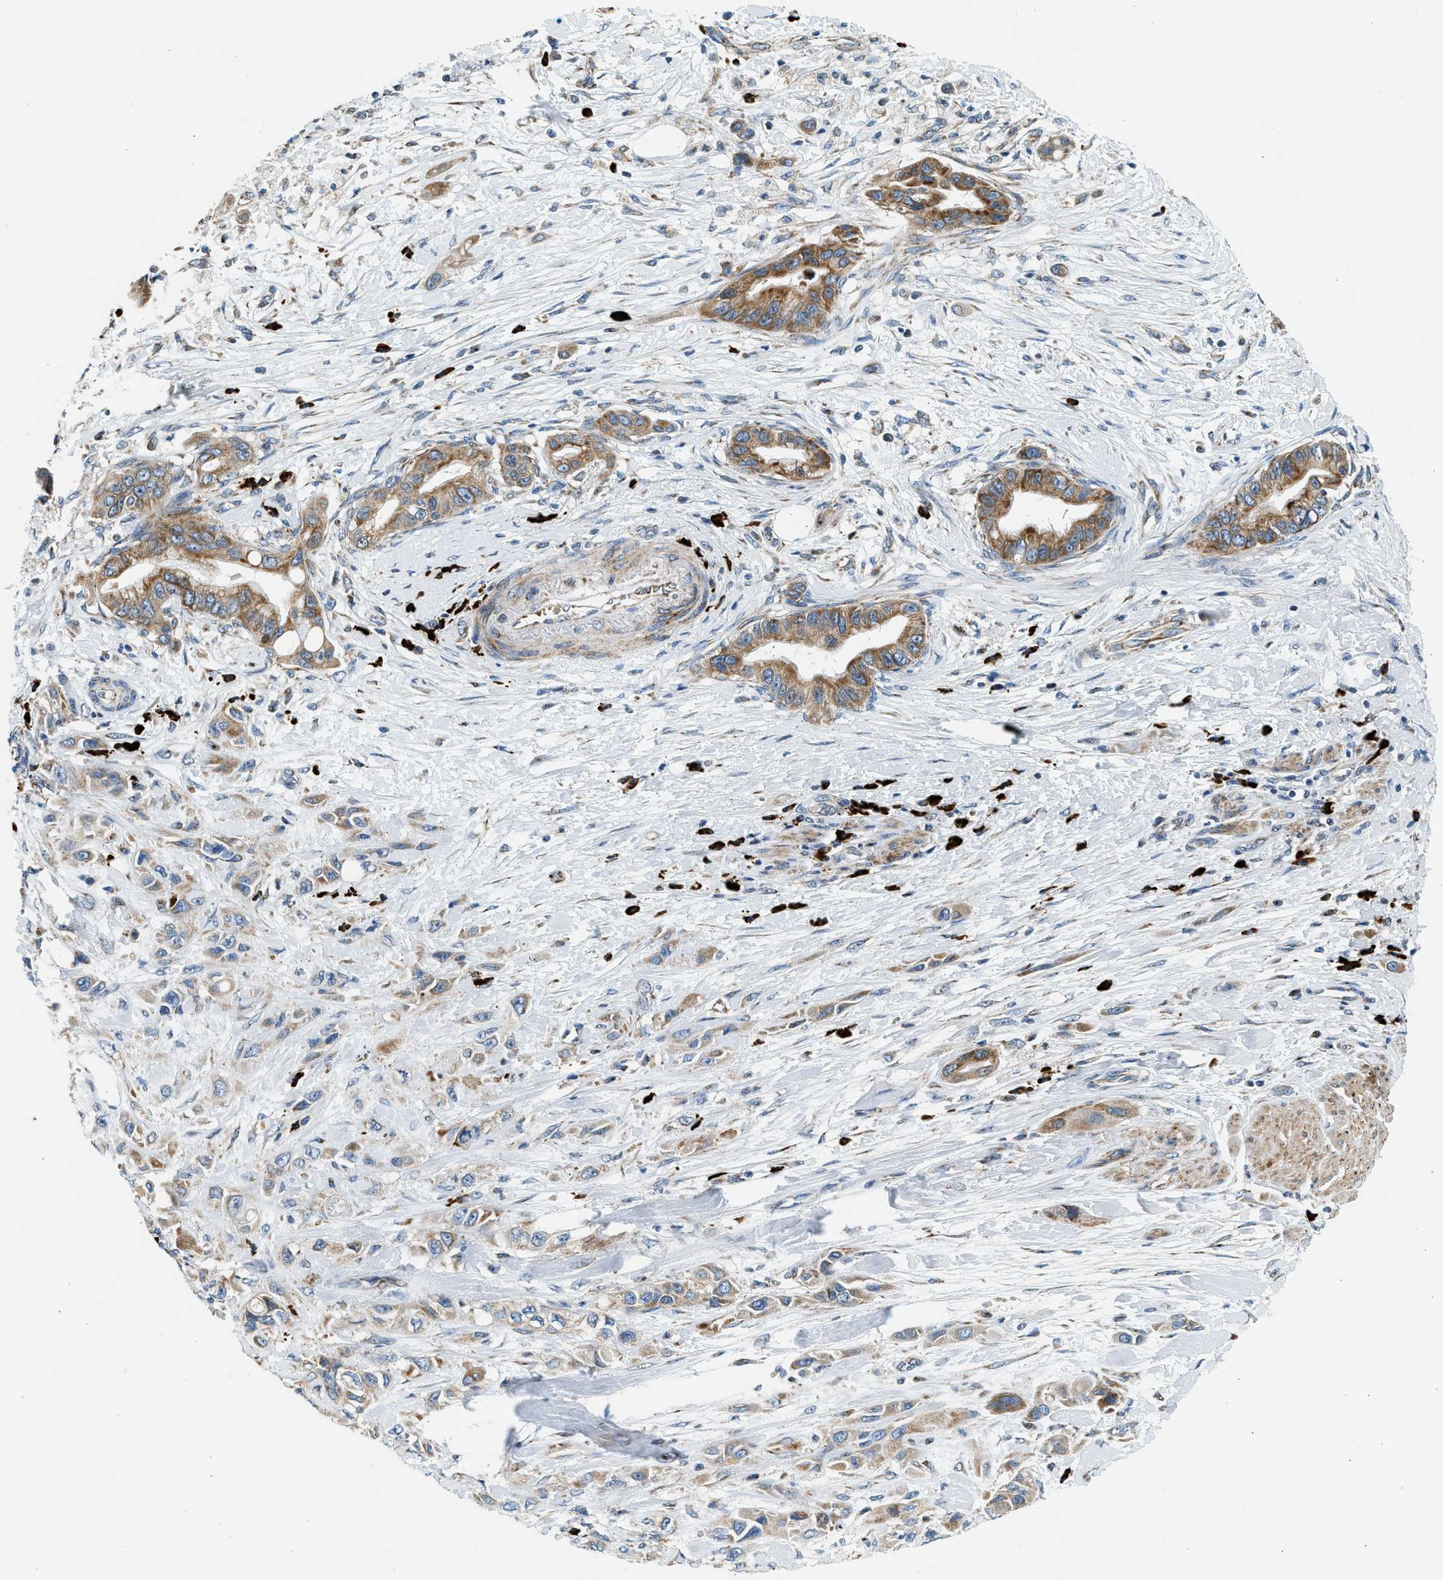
{"staining": {"intensity": "moderate", "quantity": ">75%", "location": "cytoplasmic/membranous"}, "tissue": "pancreatic cancer", "cell_type": "Tumor cells", "image_type": "cancer", "snomed": [{"axis": "morphology", "description": "Adenocarcinoma, NOS"}, {"axis": "topography", "description": "Pancreas"}], "caption": "Immunohistochemical staining of human pancreatic cancer (adenocarcinoma) reveals medium levels of moderate cytoplasmic/membranous protein expression in approximately >75% of tumor cells.", "gene": "KCNMB3", "patient": {"sex": "female", "age": 73}}